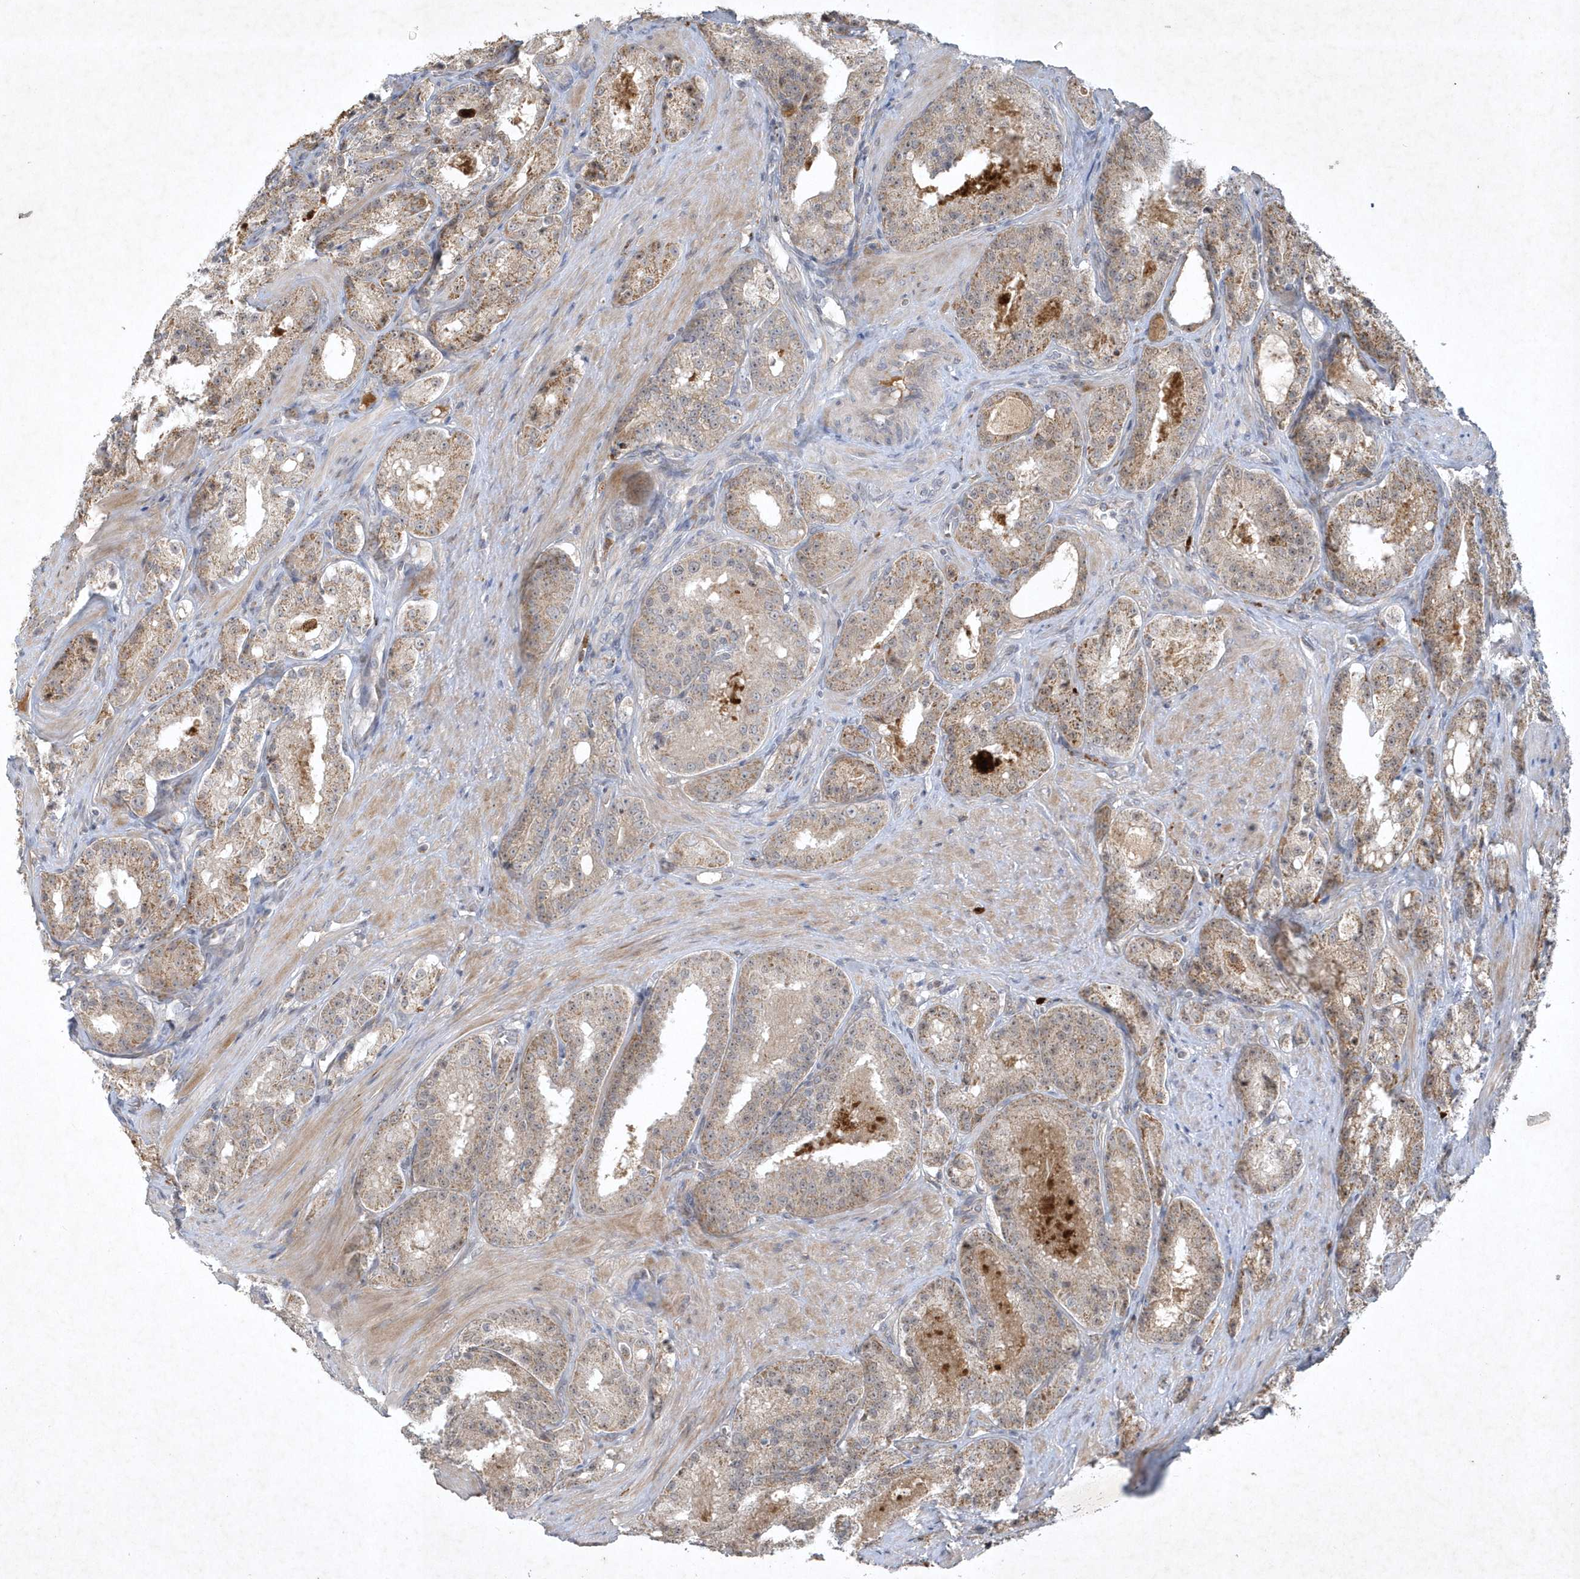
{"staining": {"intensity": "weak", "quantity": ">75%", "location": "cytoplasmic/membranous"}, "tissue": "prostate cancer", "cell_type": "Tumor cells", "image_type": "cancer", "snomed": [{"axis": "morphology", "description": "Adenocarcinoma, High grade"}, {"axis": "topography", "description": "Prostate"}], "caption": "This micrograph reveals immunohistochemistry staining of prostate cancer, with low weak cytoplasmic/membranous expression in about >75% of tumor cells.", "gene": "THG1L", "patient": {"sex": "male", "age": 60}}